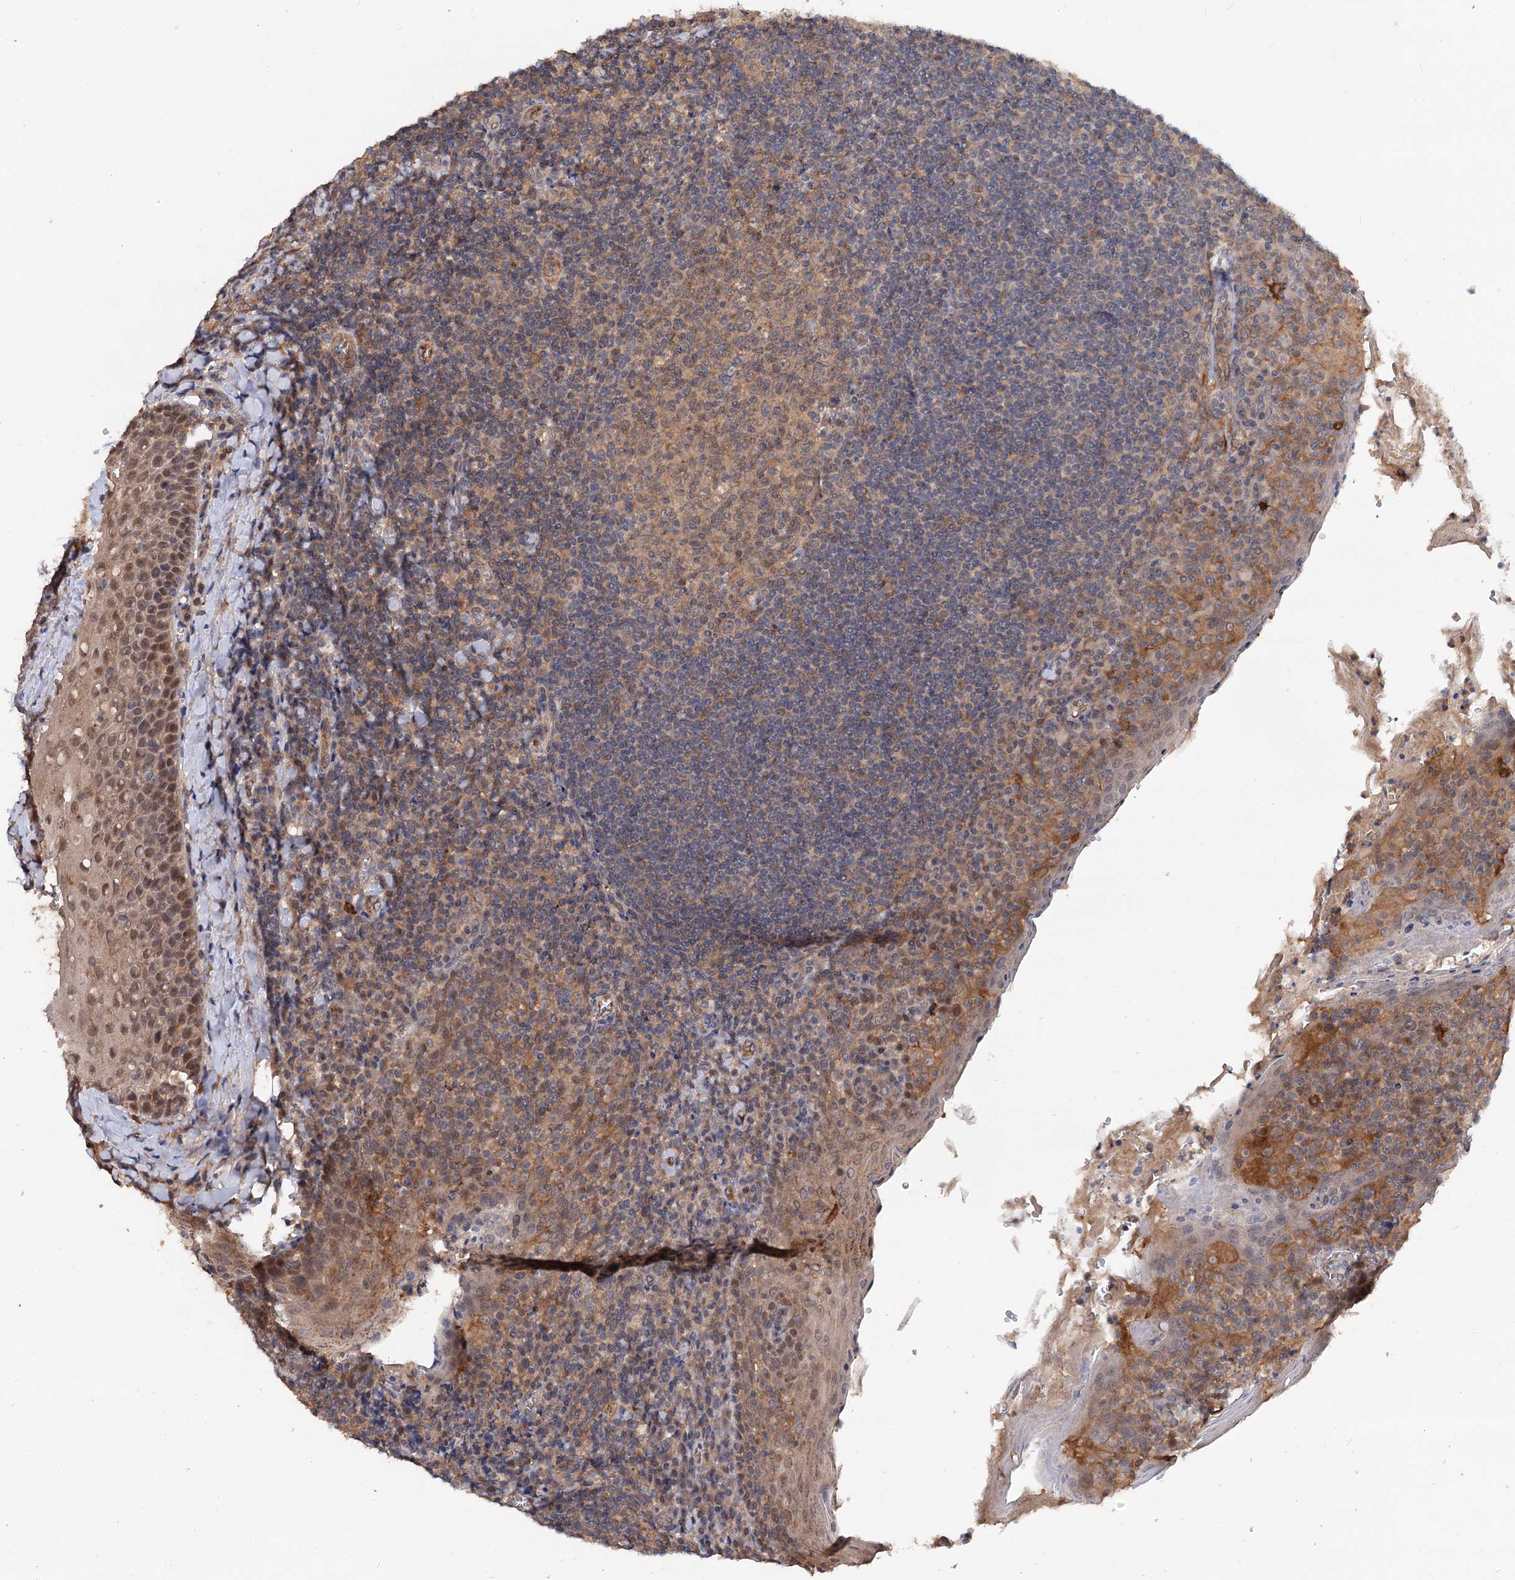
{"staining": {"intensity": "moderate", "quantity": "25%-75%", "location": "cytoplasmic/membranous"}, "tissue": "tonsil", "cell_type": "Germinal center cells", "image_type": "normal", "snomed": [{"axis": "morphology", "description": "Normal tissue, NOS"}, {"axis": "topography", "description": "Tonsil"}], "caption": "High-power microscopy captured an immunohistochemistry histopathology image of benign tonsil, revealing moderate cytoplasmic/membranous positivity in about 25%-75% of germinal center cells.", "gene": "NUDCD2", "patient": {"sex": "male", "age": 27}}